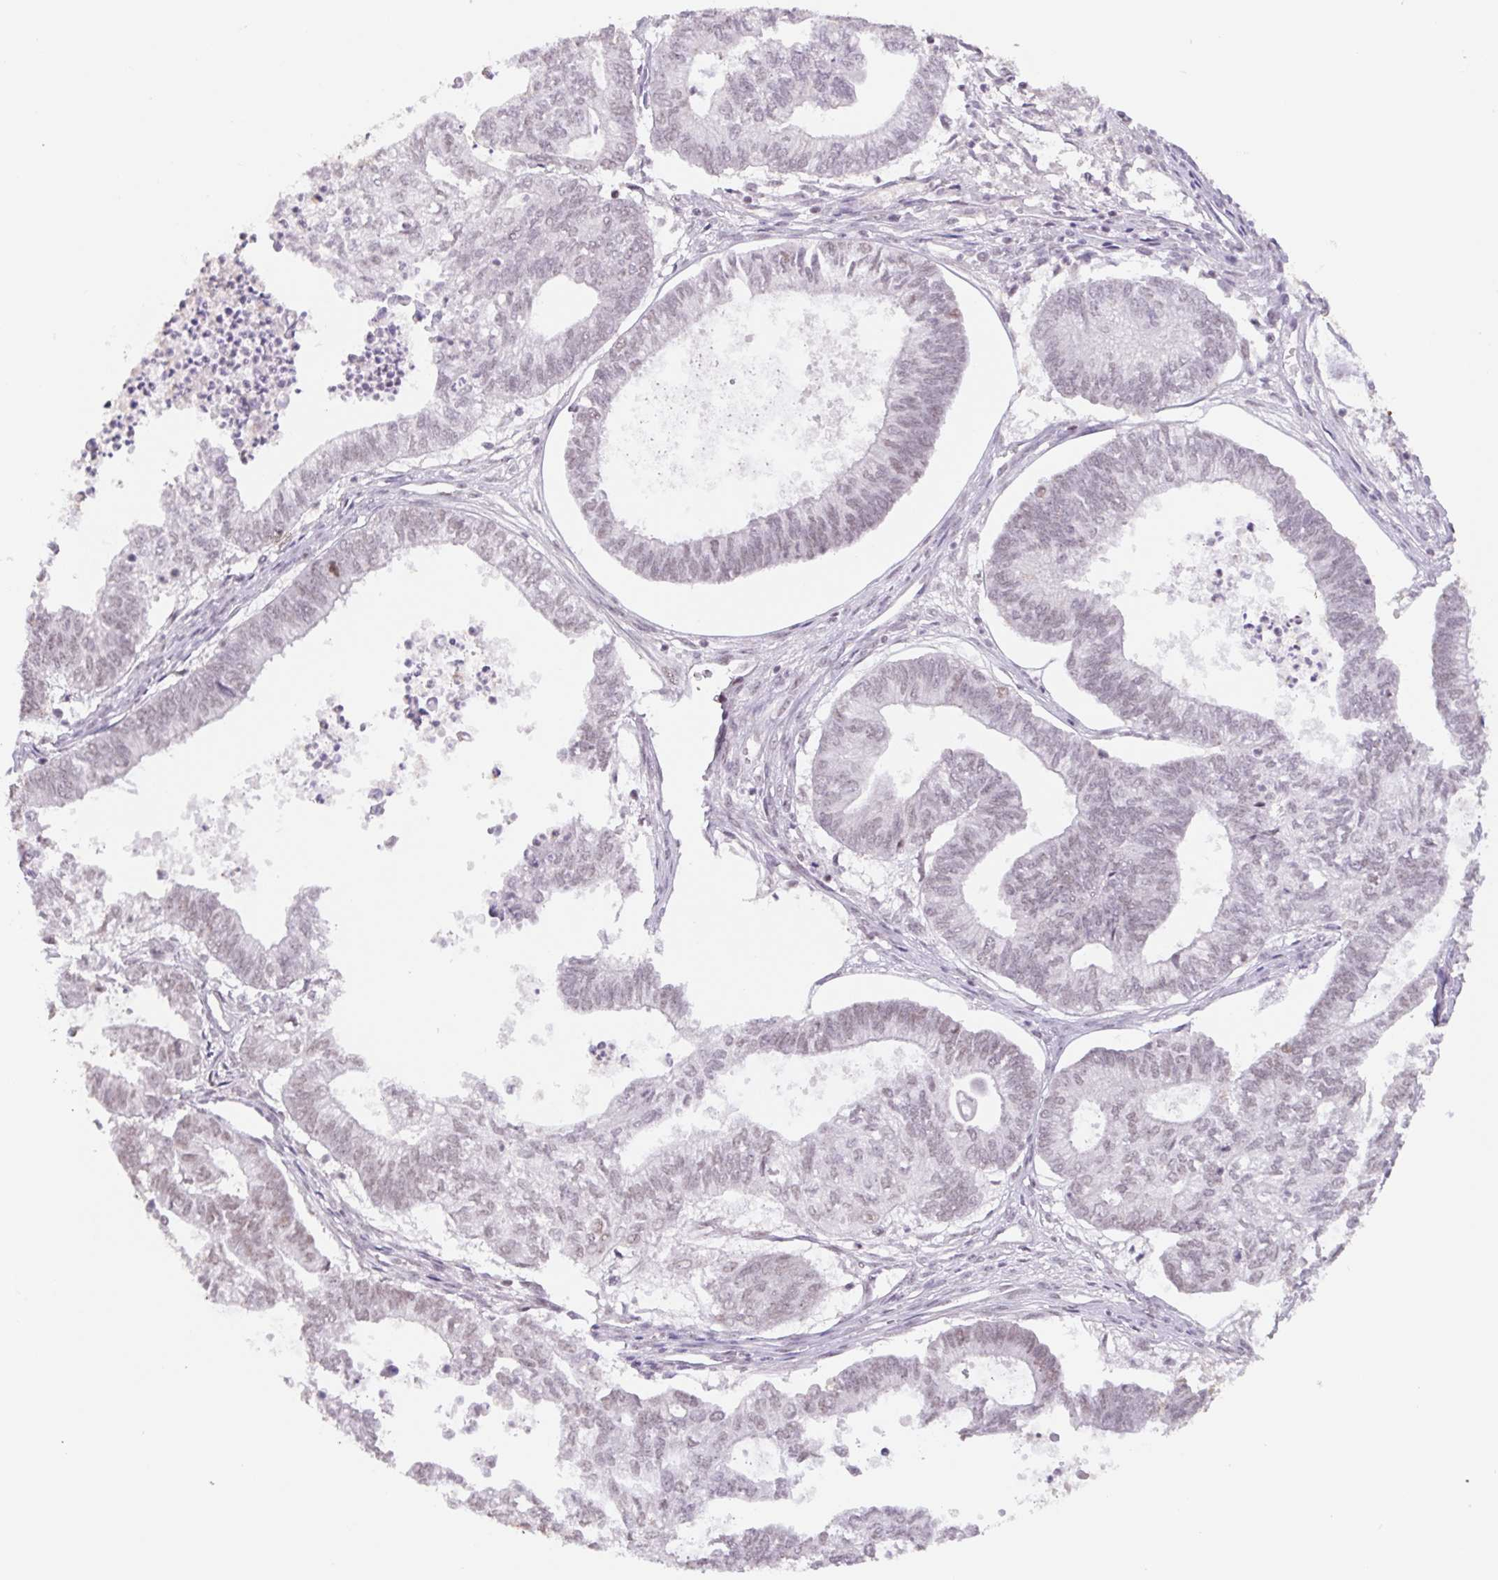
{"staining": {"intensity": "weak", "quantity": ">75%", "location": "nuclear"}, "tissue": "ovarian cancer", "cell_type": "Tumor cells", "image_type": "cancer", "snomed": [{"axis": "morphology", "description": "Carcinoma, endometroid"}, {"axis": "topography", "description": "Ovary"}], "caption": "Protein expression analysis of endometroid carcinoma (ovarian) reveals weak nuclear positivity in approximately >75% of tumor cells. The staining is performed using DAB brown chromogen to label protein expression. The nuclei are counter-stained blue using hematoxylin.", "gene": "TRERF1", "patient": {"sex": "female", "age": 64}}